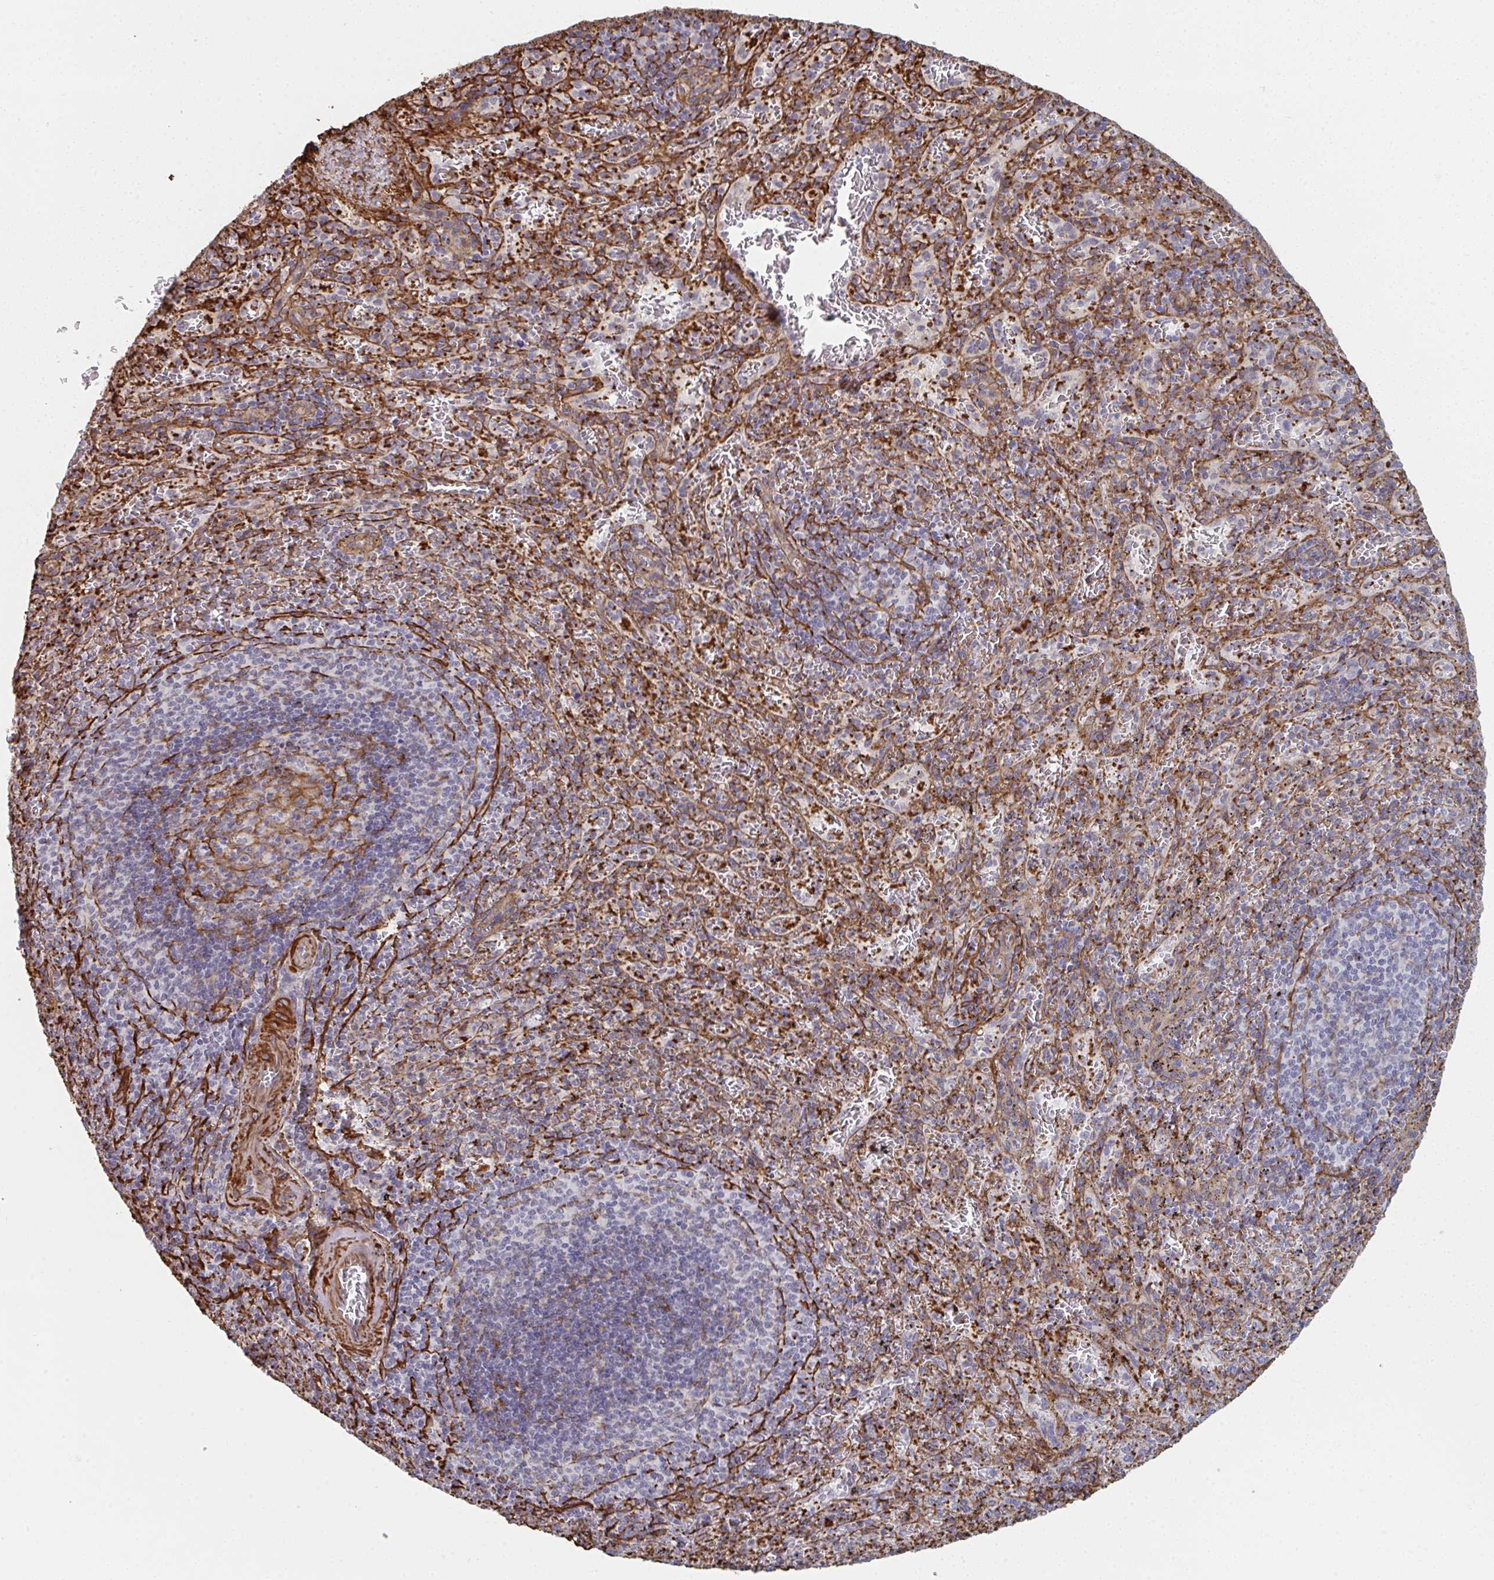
{"staining": {"intensity": "negative", "quantity": "none", "location": "none"}, "tissue": "spleen", "cell_type": "Cells in red pulp", "image_type": "normal", "snomed": [{"axis": "morphology", "description": "Normal tissue, NOS"}, {"axis": "topography", "description": "Spleen"}], "caption": "This is an immunohistochemistry image of benign spleen. There is no positivity in cells in red pulp.", "gene": "NEURL4", "patient": {"sex": "male", "age": 57}}